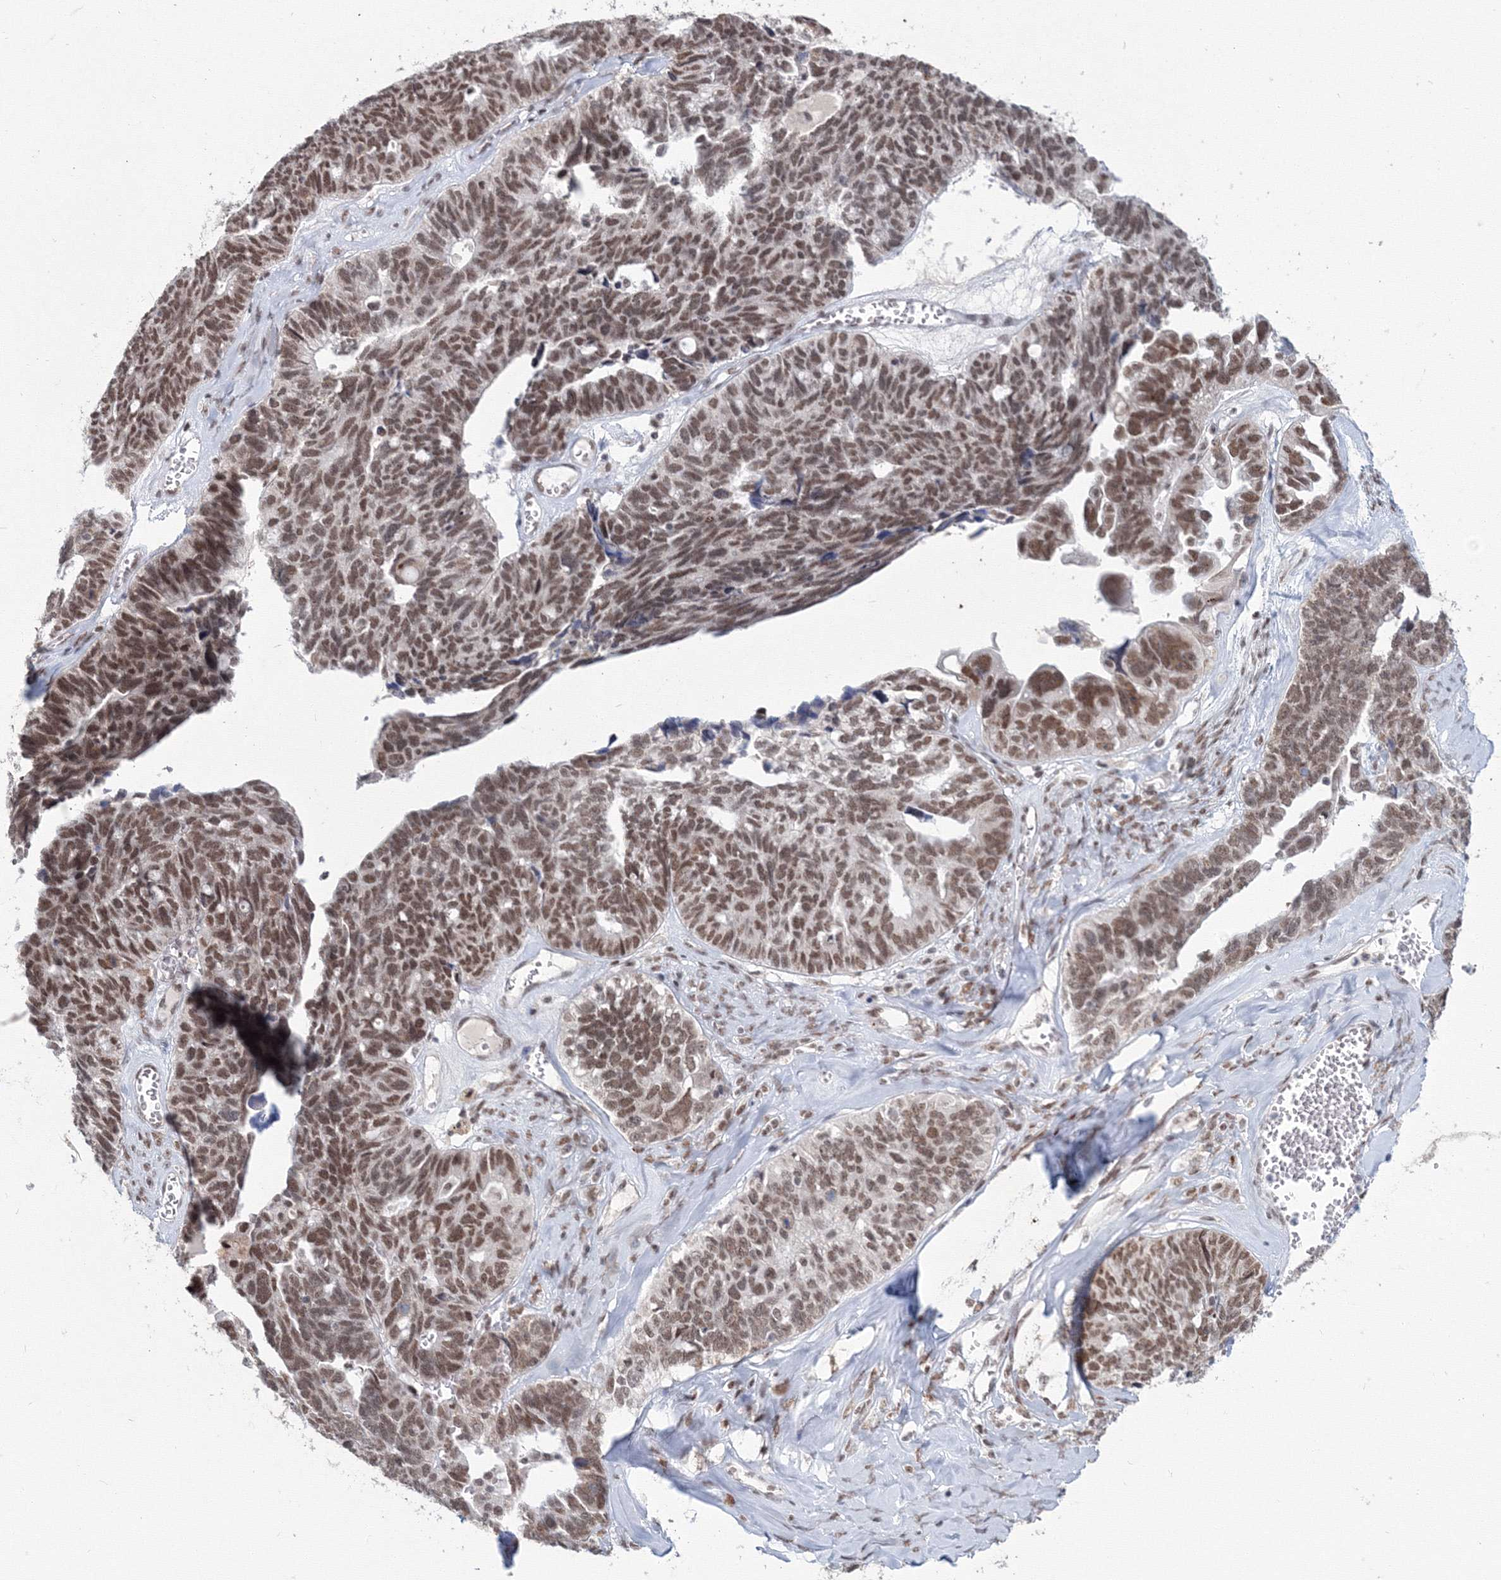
{"staining": {"intensity": "moderate", "quantity": ">75%", "location": "nuclear"}, "tissue": "ovarian cancer", "cell_type": "Tumor cells", "image_type": "cancer", "snomed": [{"axis": "morphology", "description": "Cystadenocarcinoma, serous, NOS"}, {"axis": "topography", "description": "Ovary"}], "caption": "This is a photomicrograph of immunohistochemistry staining of ovarian cancer, which shows moderate staining in the nuclear of tumor cells.", "gene": "SF3B6", "patient": {"sex": "female", "age": 79}}